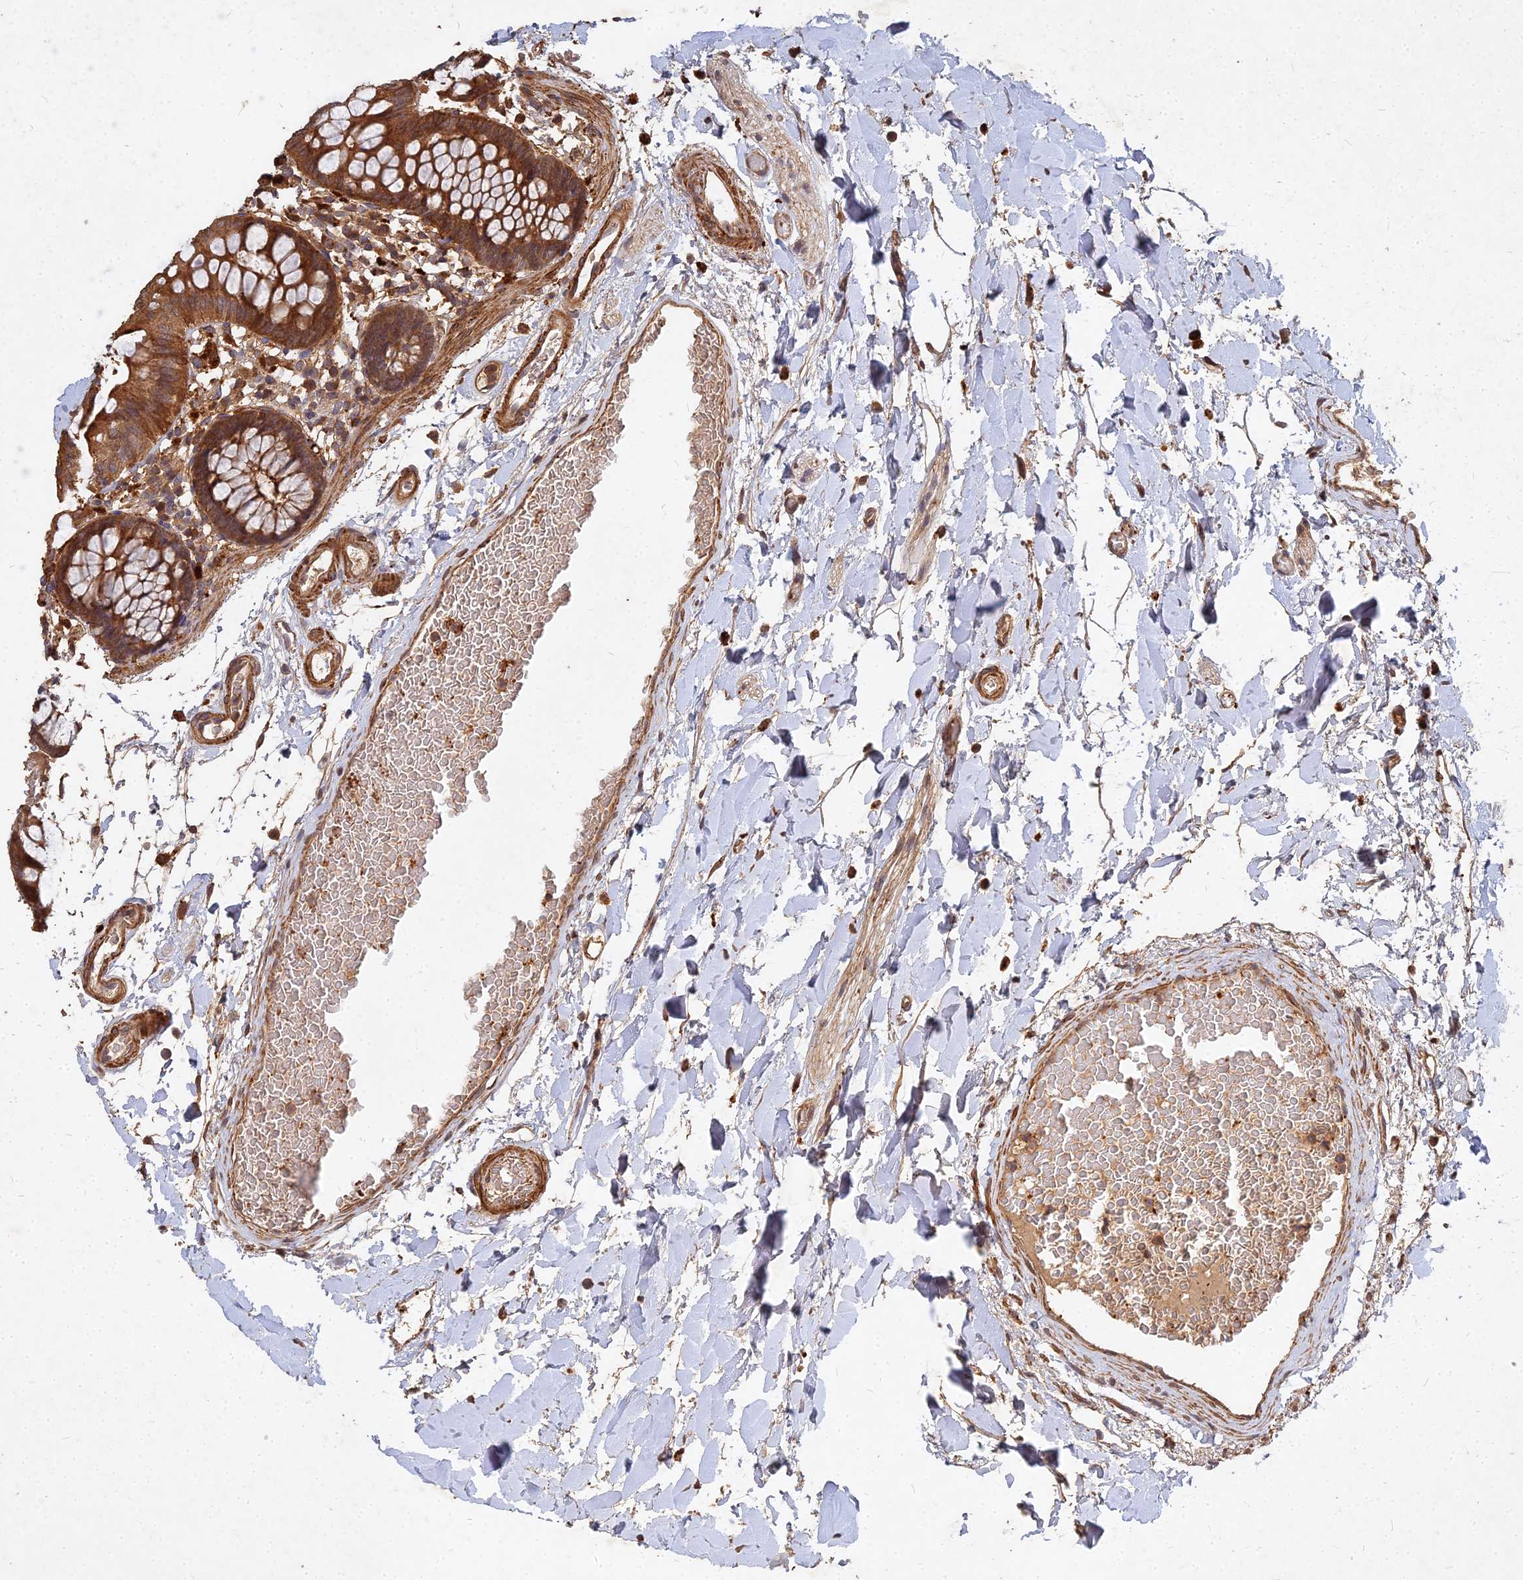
{"staining": {"intensity": "strong", "quantity": ">75%", "location": "cytoplasmic/membranous"}, "tissue": "colon", "cell_type": "Endothelial cells", "image_type": "normal", "snomed": [{"axis": "morphology", "description": "Normal tissue, NOS"}, {"axis": "topography", "description": "Colon"}], "caption": "This histopathology image exhibits immunohistochemistry staining of benign colon, with high strong cytoplasmic/membranous staining in approximately >75% of endothelial cells.", "gene": "UBE2W", "patient": {"sex": "male", "age": 75}}